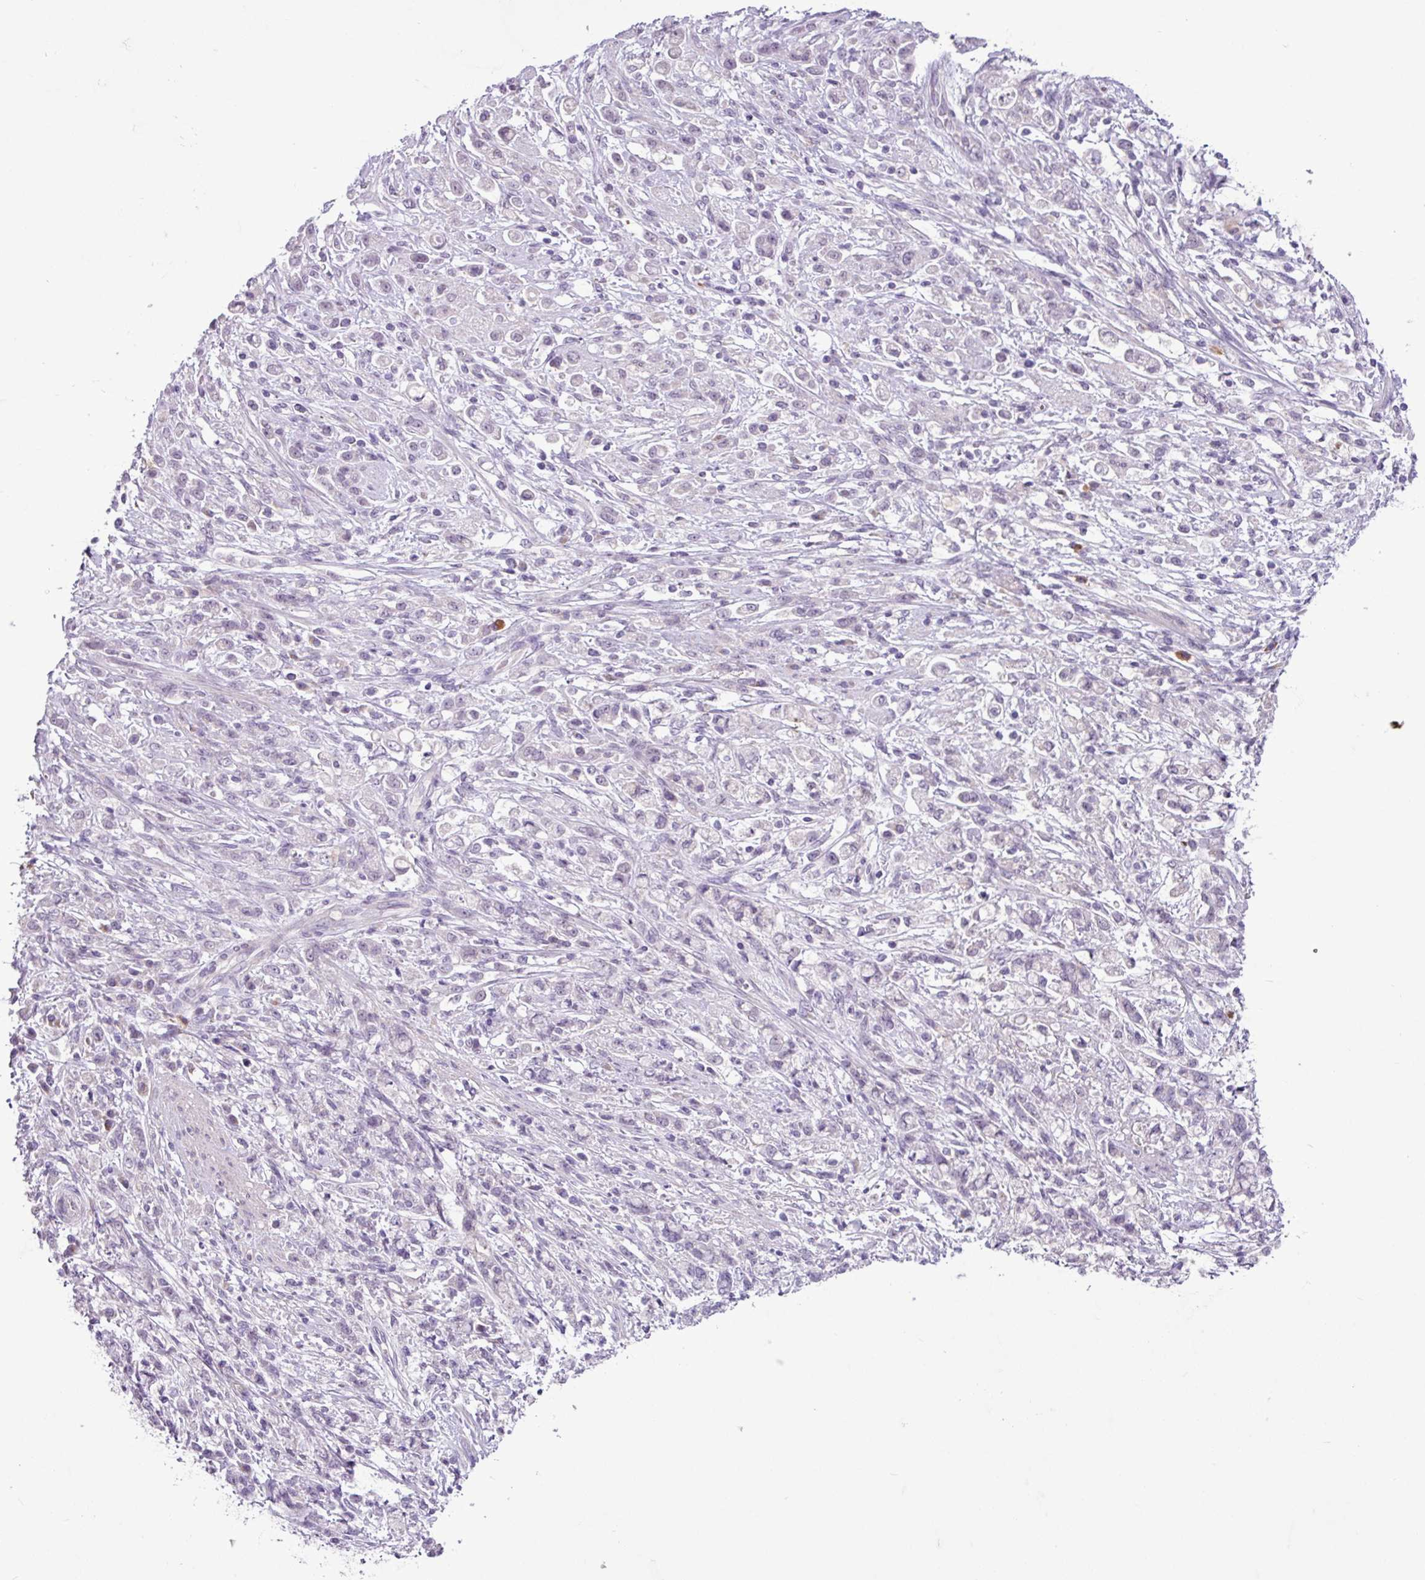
{"staining": {"intensity": "negative", "quantity": "none", "location": "none"}, "tissue": "stomach cancer", "cell_type": "Tumor cells", "image_type": "cancer", "snomed": [{"axis": "morphology", "description": "Adenocarcinoma, NOS"}, {"axis": "topography", "description": "Stomach"}], "caption": "DAB immunohistochemical staining of human stomach cancer (adenocarcinoma) demonstrates no significant expression in tumor cells.", "gene": "C9orf24", "patient": {"sex": "female", "age": 60}}